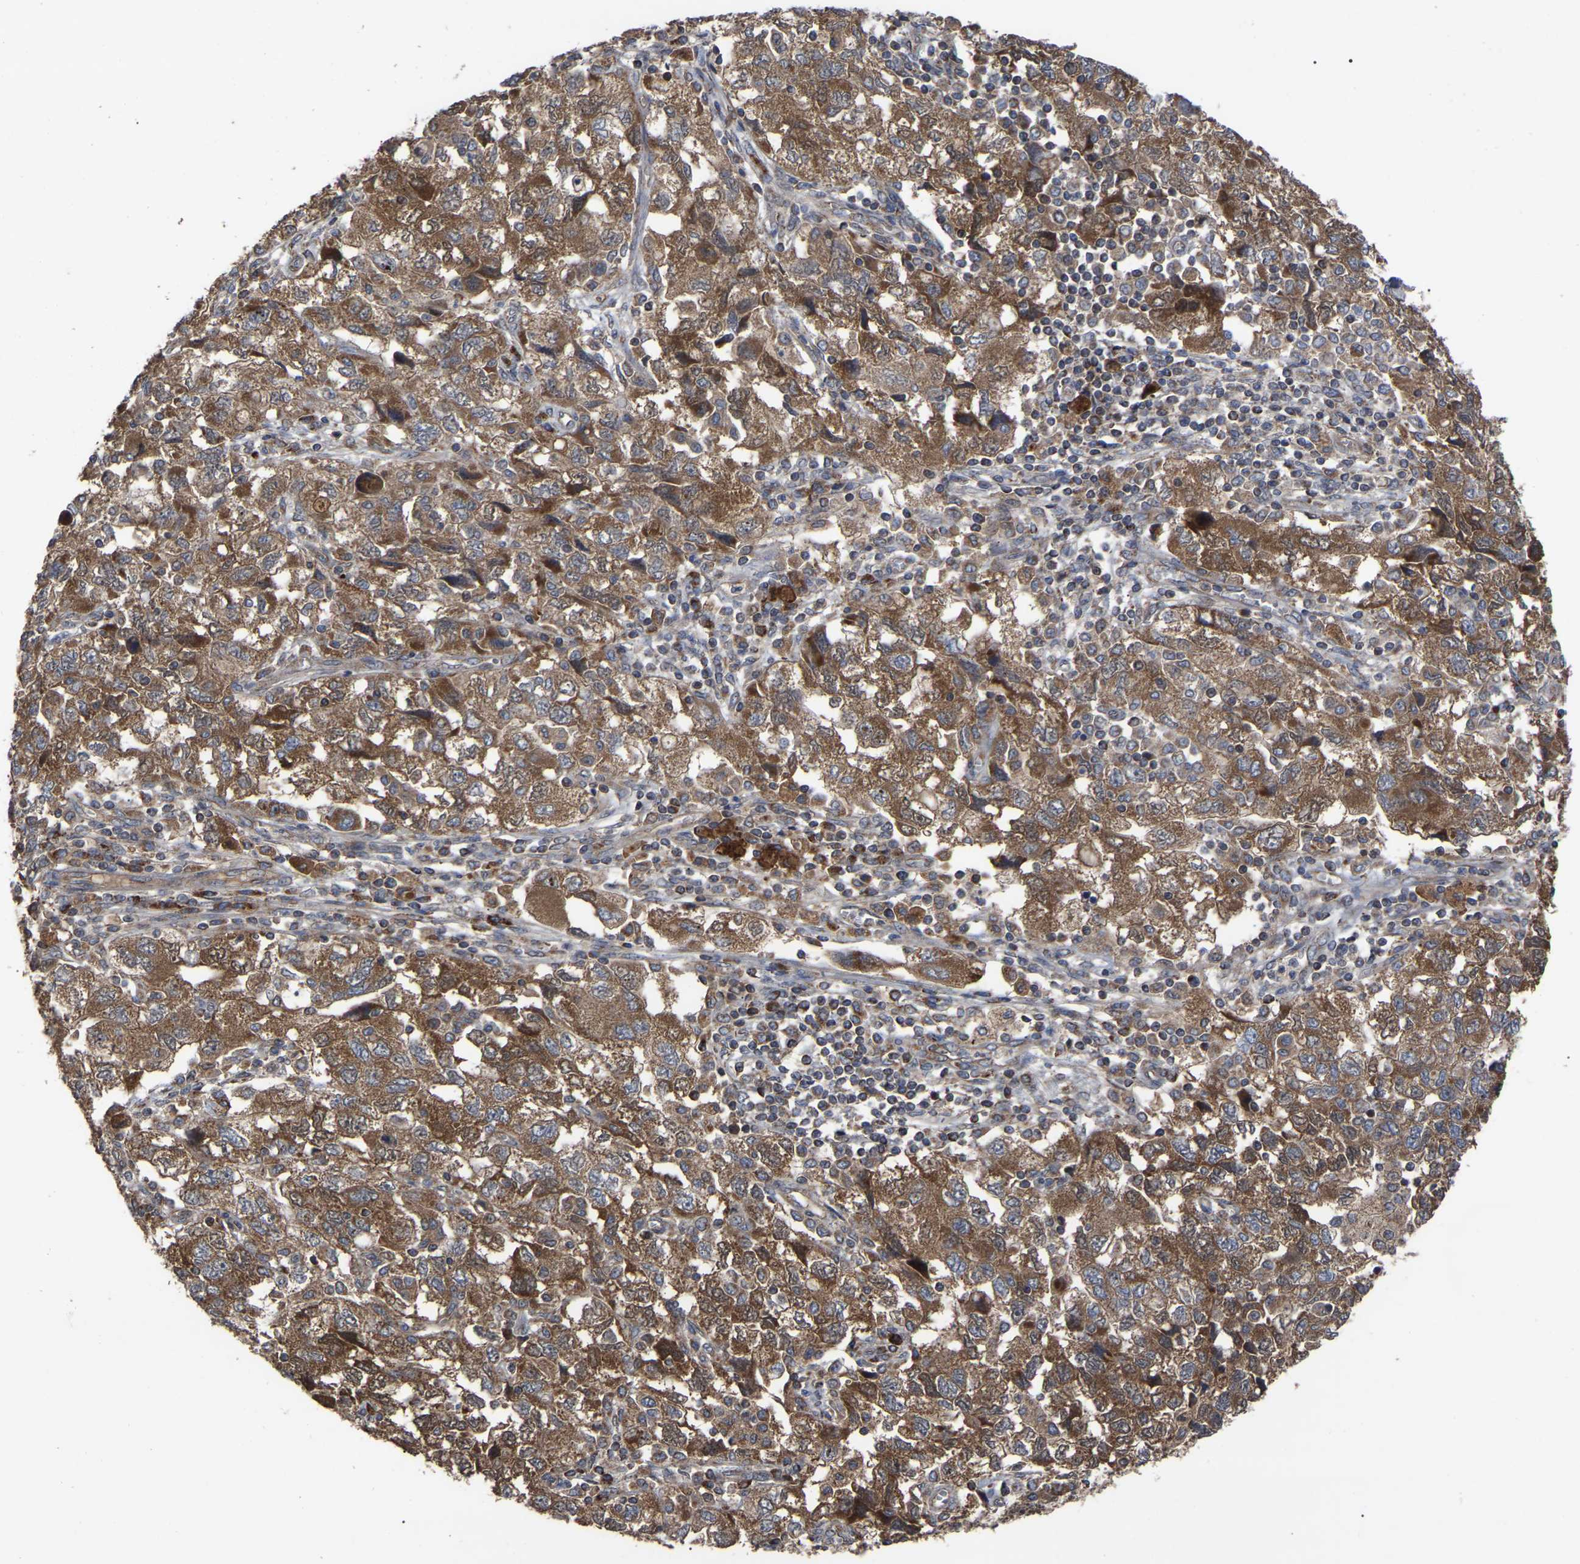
{"staining": {"intensity": "moderate", "quantity": ">75%", "location": "cytoplasmic/membranous"}, "tissue": "ovarian cancer", "cell_type": "Tumor cells", "image_type": "cancer", "snomed": [{"axis": "morphology", "description": "Carcinoma, NOS"}, {"axis": "morphology", "description": "Cystadenocarcinoma, serous, NOS"}, {"axis": "topography", "description": "Ovary"}], "caption": "Protein expression analysis of ovarian cancer exhibits moderate cytoplasmic/membranous positivity in about >75% of tumor cells.", "gene": "GCC1", "patient": {"sex": "female", "age": 69}}